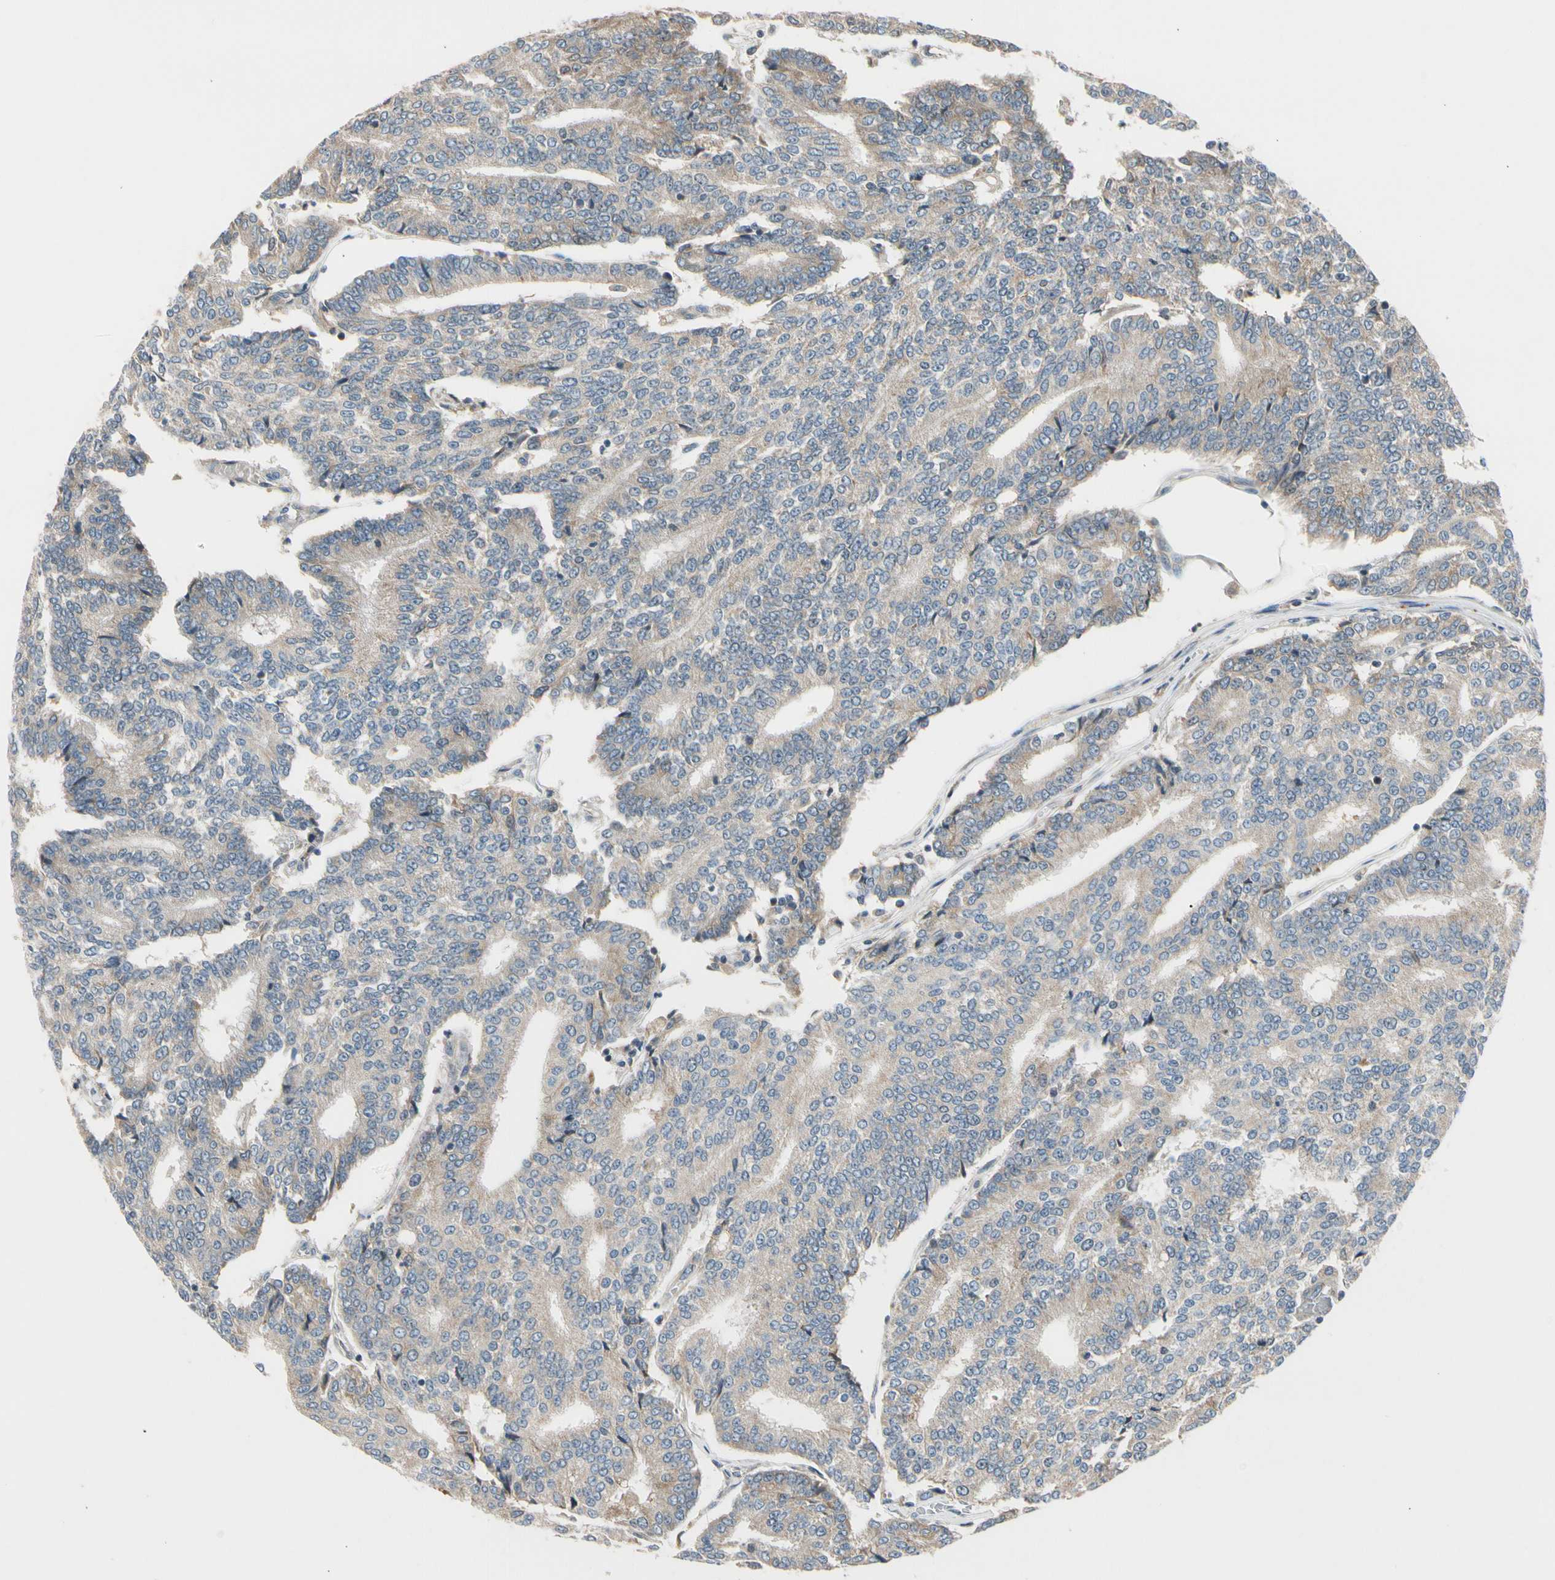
{"staining": {"intensity": "weak", "quantity": ">75%", "location": "cytoplasmic/membranous"}, "tissue": "prostate cancer", "cell_type": "Tumor cells", "image_type": "cancer", "snomed": [{"axis": "morphology", "description": "Adenocarcinoma, High grade"}, {"axis": "topography", "description": "Prostate"}], "caption": "Human adenocarcinoma (high-grade) (prostate) stained with a brown dye demonstrates weak cytoplasmic/membranous positive staining in about >75% of tumor cells.", "gene": "NPHP3", "patient": {"sex": "male", "age": 55}}